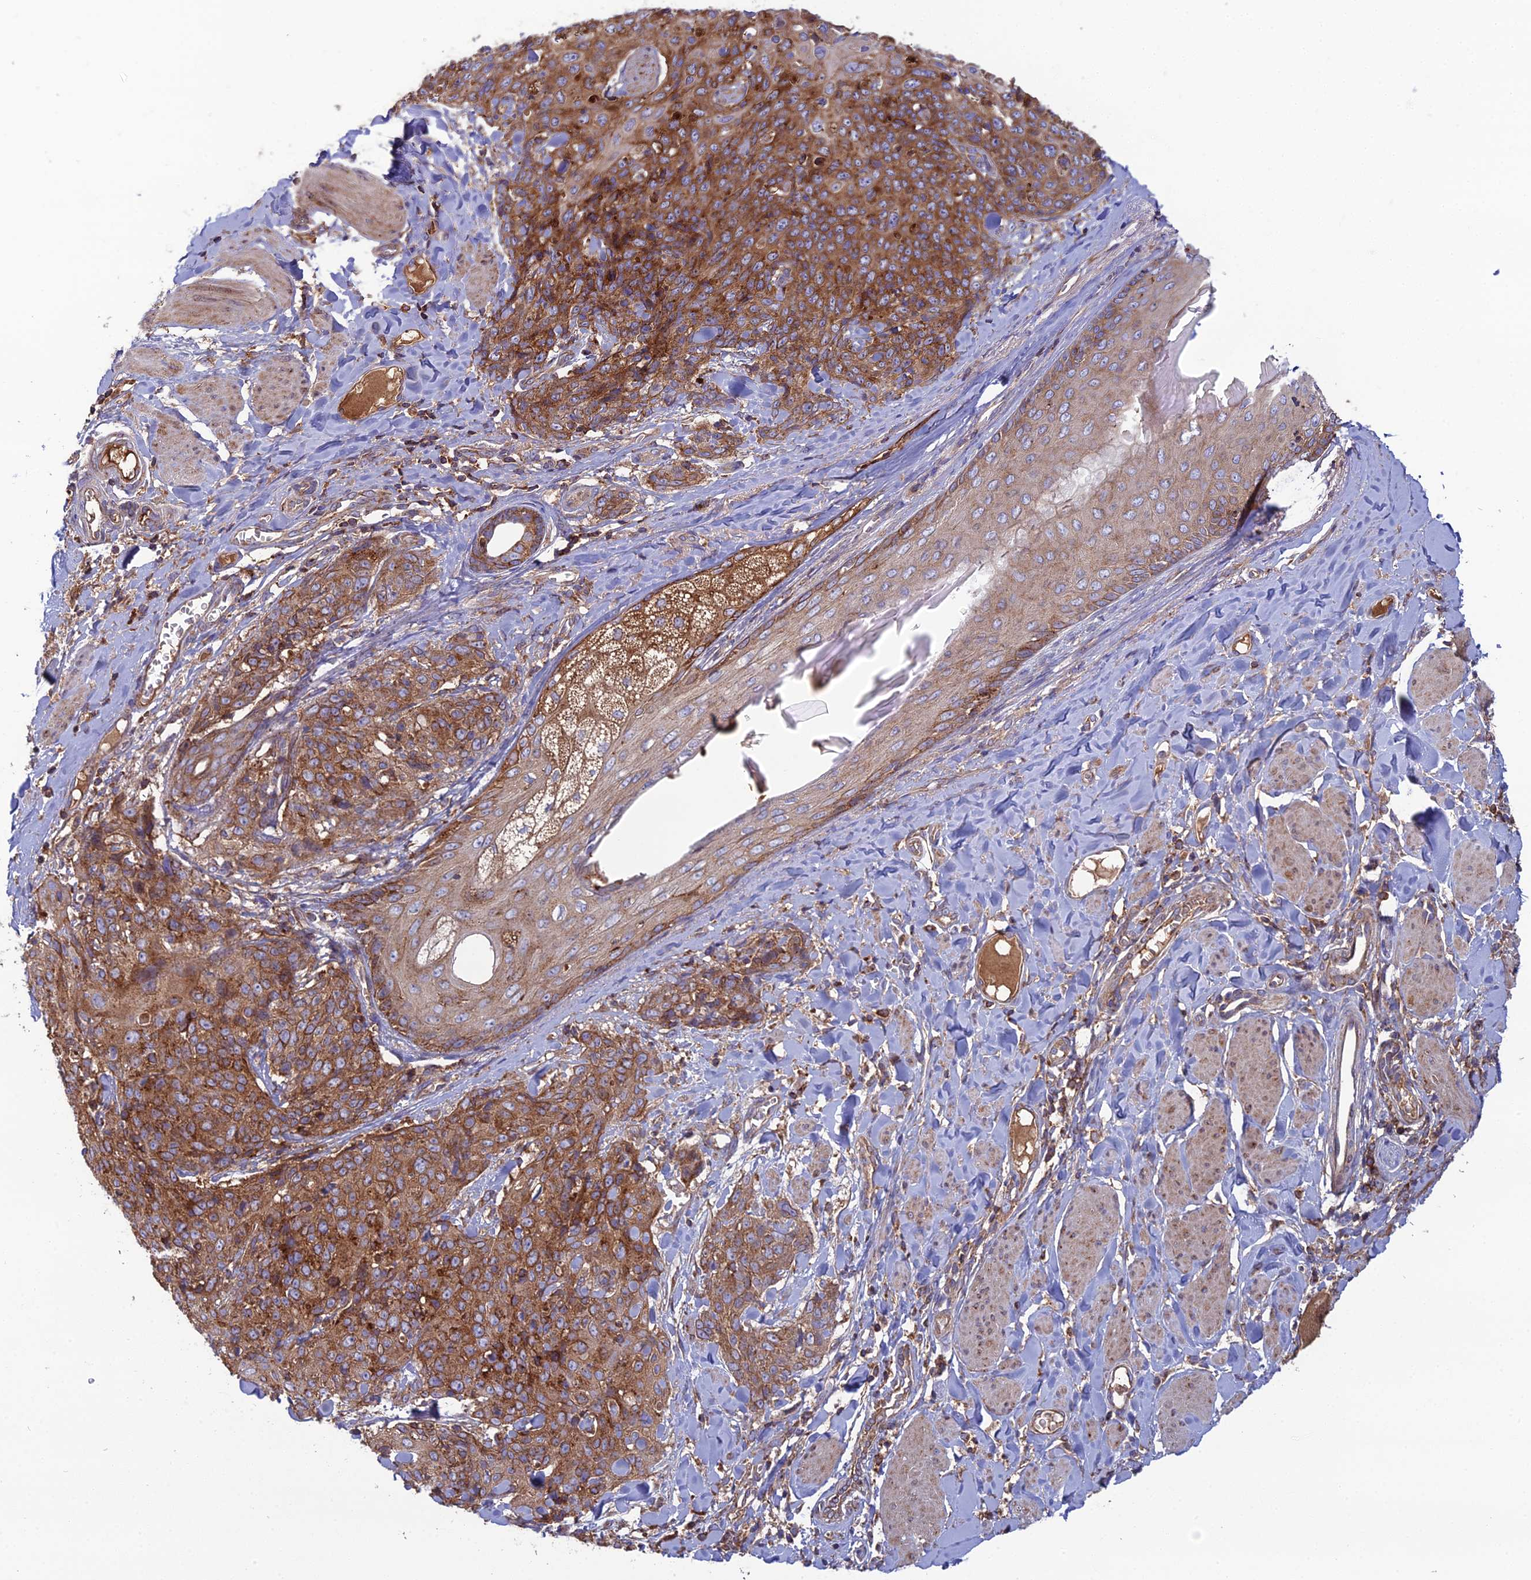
{"staining": {"intensity": "moderate", "quantity": ">75%", "location": "cytoplasmic/membranous"}, "tissue": "skin cancer", "cell_type": "Tumor cells", "image_type": "cancer", "snomed": [{"axis": "morphology", "description": "Squamous cell carcinoma, NOS"}, {"axis": "topography", "description": "Skin"}, {"axis": "topography", "description": "Vulva"}], "caption": "Human squamous cell carcinoma (skin) stained with a brown dye displays moderate cytoplasmic/membranous positive staining in approximately >75% of tumor cells.", "gene": "LNPEP", "patient": {"sex": "female", "age": 85}}